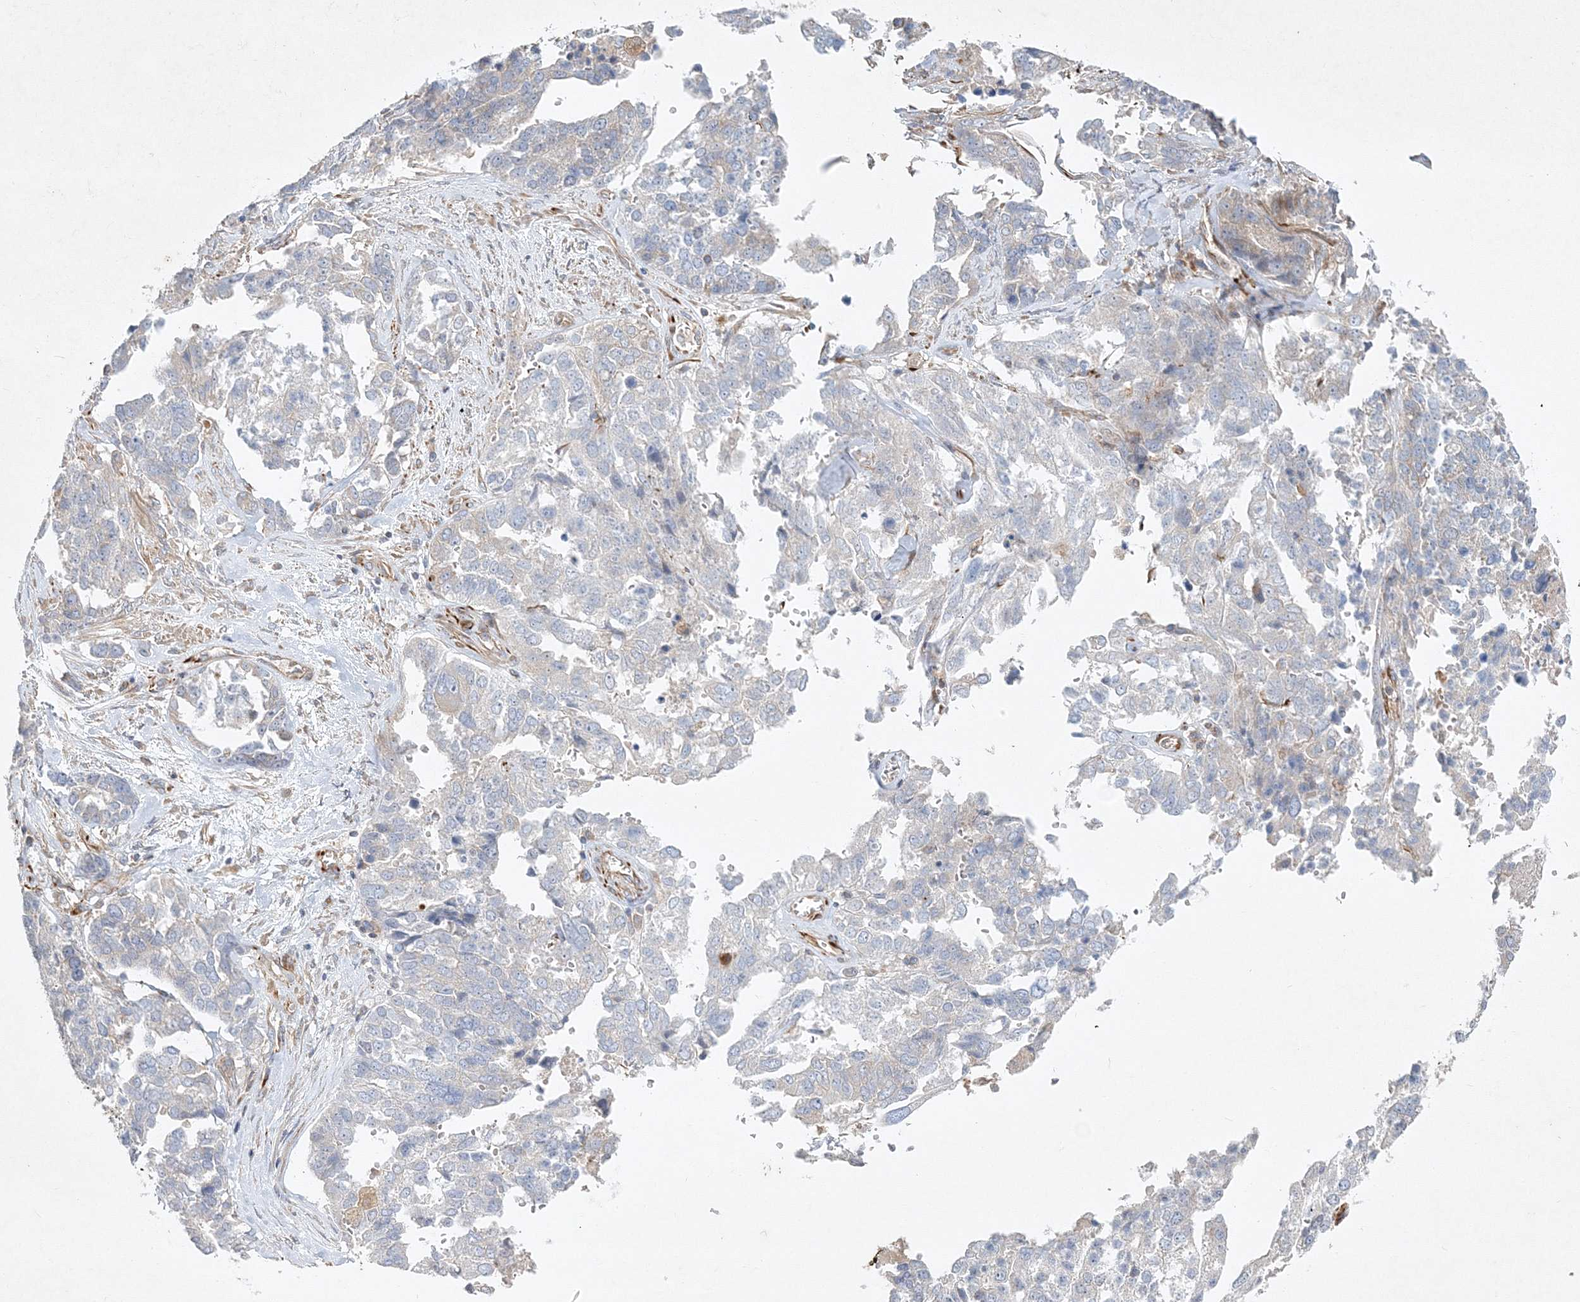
{"staining": {"intensity": "negative", "quantity": "none", "location": "none"}, "tissue": "ovarian cancer", "cell_type": "Tumor cells", "image_type": "cancer", "snomed": [{"axis": "morphology", "description": "Cystadenocarcinoma, serous, NOS"}, {"axis": "topography", "description": "Ovary"}], "caption": "A photomicrograph of human ovarian cancer is negative for staining in tumor cells.", "gene": "WDR37", "patient": {"sex": "female", "age": 44}}